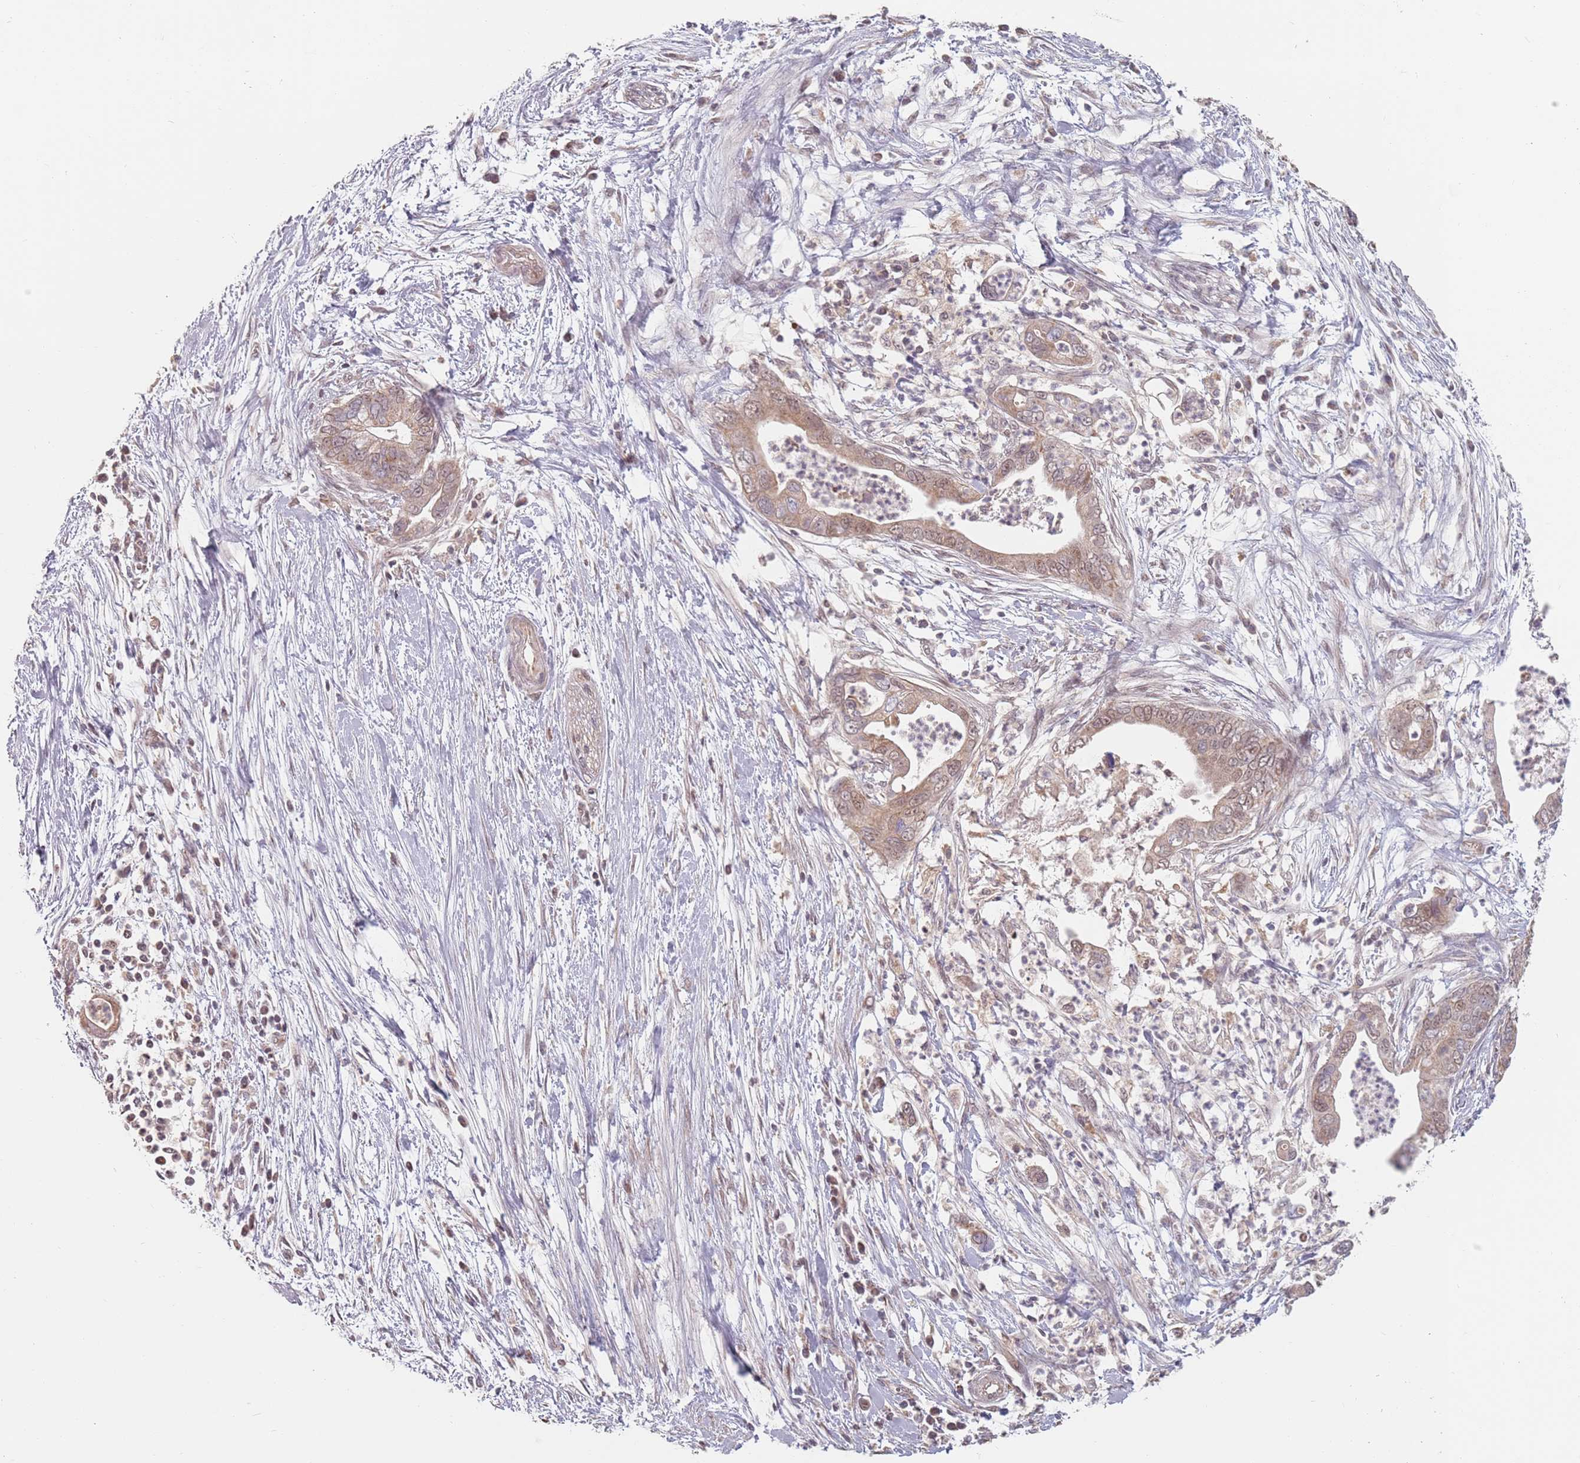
{"staining": {"intensity": "moderate", "quantity": ">75%", "location": "cytoplasmic/membranous,nuclear"}, "tissue": "pancreatic cancer", "cell_type": "Tumor cells", "image_type": "cancer", "snomed": [{"axis": "morphology", "description": "Adenocarcinoma, NOS"}, {"axis": "topography", "description": "Pancreas"}], "caption": "The micrograph exhibits immunohistochemical staining of pancreatic cancer. There is moderate cytoplasmic/membranous and nuclear staining is present in about >75% of tumor cells.", "gene": "VPS52", "patient": {"sex": "male", "age": 75}}